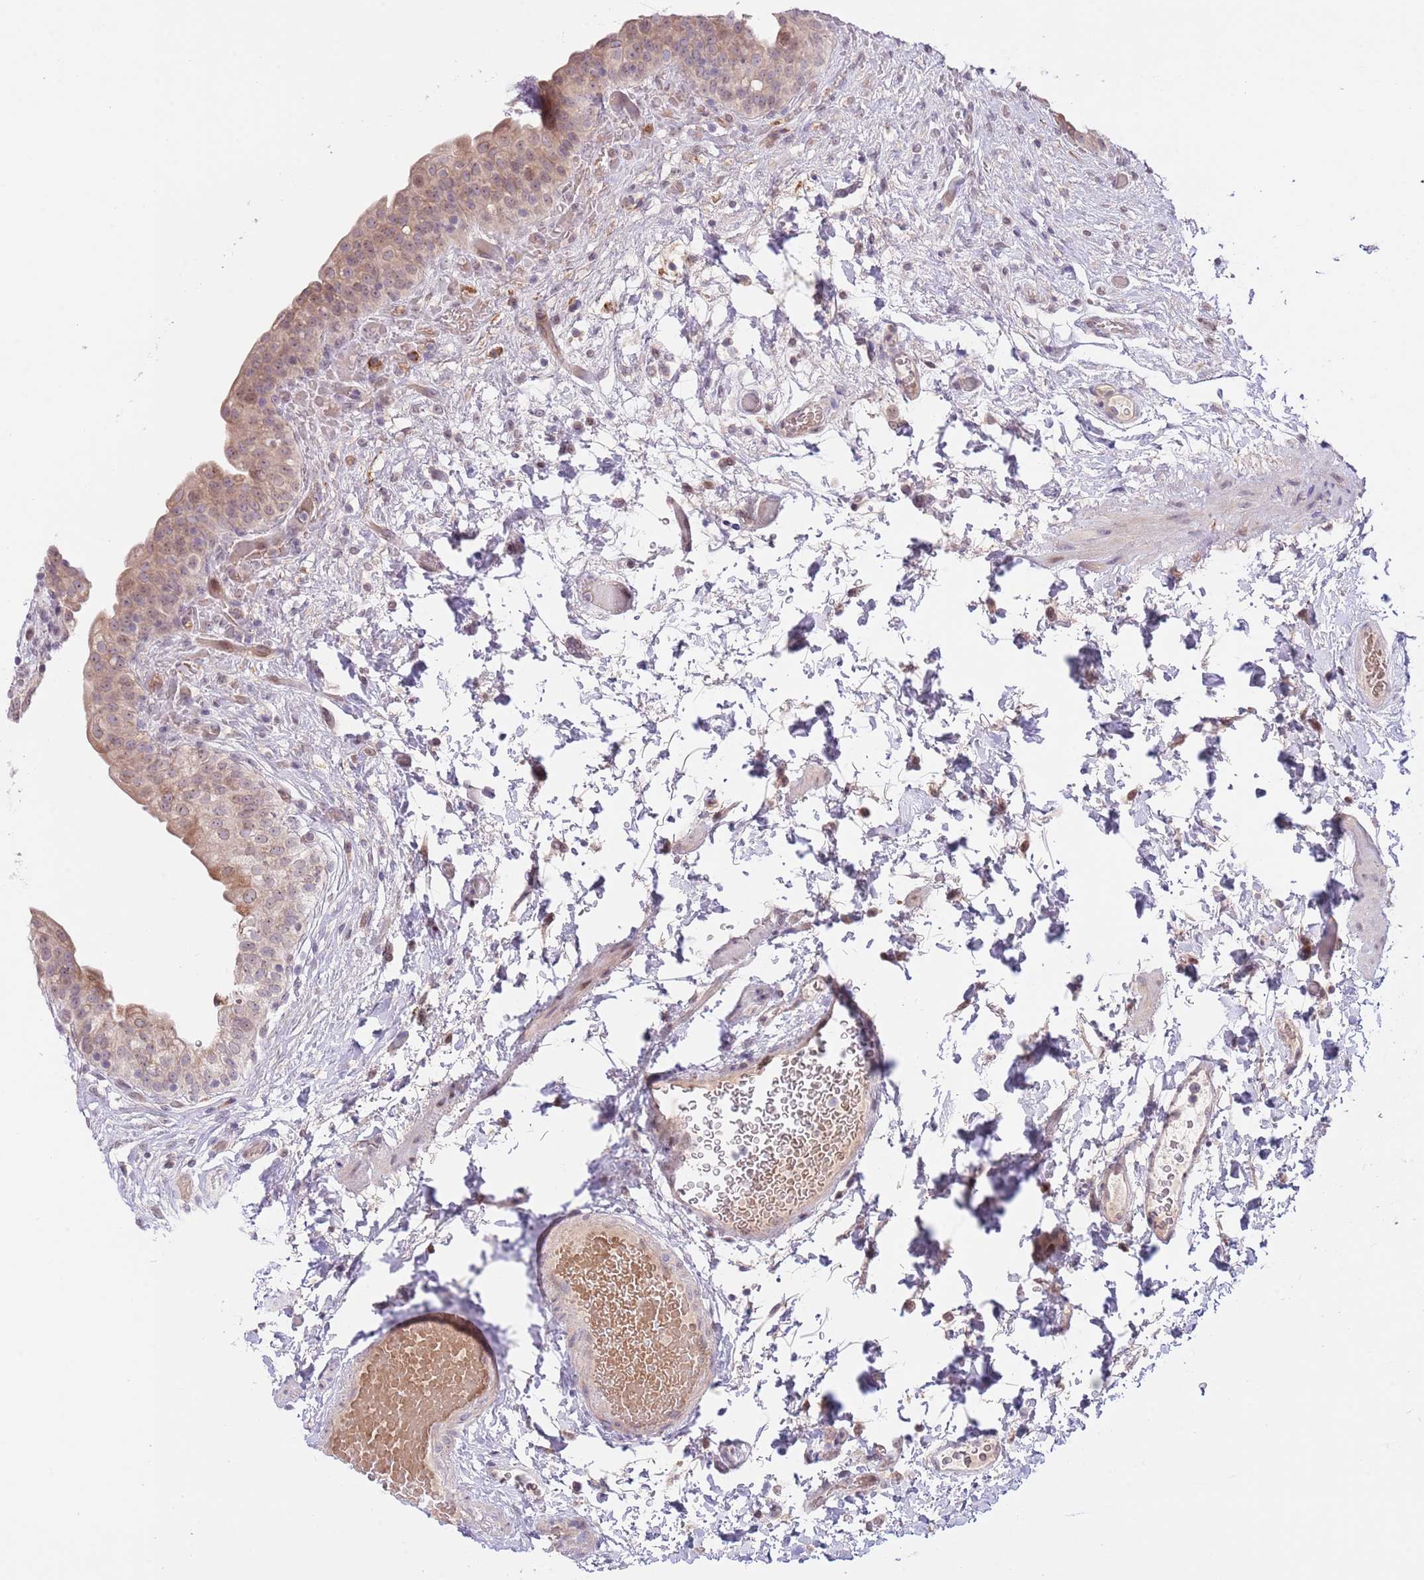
{"staining": {"intensity": "moderate", "quantity": "25%-75%", "location": "cytoplasmic/membranous,nuclear"}, "tissue": "urinary bladder", "cell_type": "Urothelial cells", "image_type": "normal", "snomed": [{"axis": "morphology", "description": "Normal tissue, NOS"}, {"axis": "topography", "description": "Urinary bladder"}], "caption": "Unremarkable urinary bladder demonstrates moderate cytoplasmic/membranous,nuclear positivity in about 25%-75% of urothelial cells, visualized by immunohistochemistry.", "gene": "AP1S2", "patient": {"sex": "male", "age": 69}}